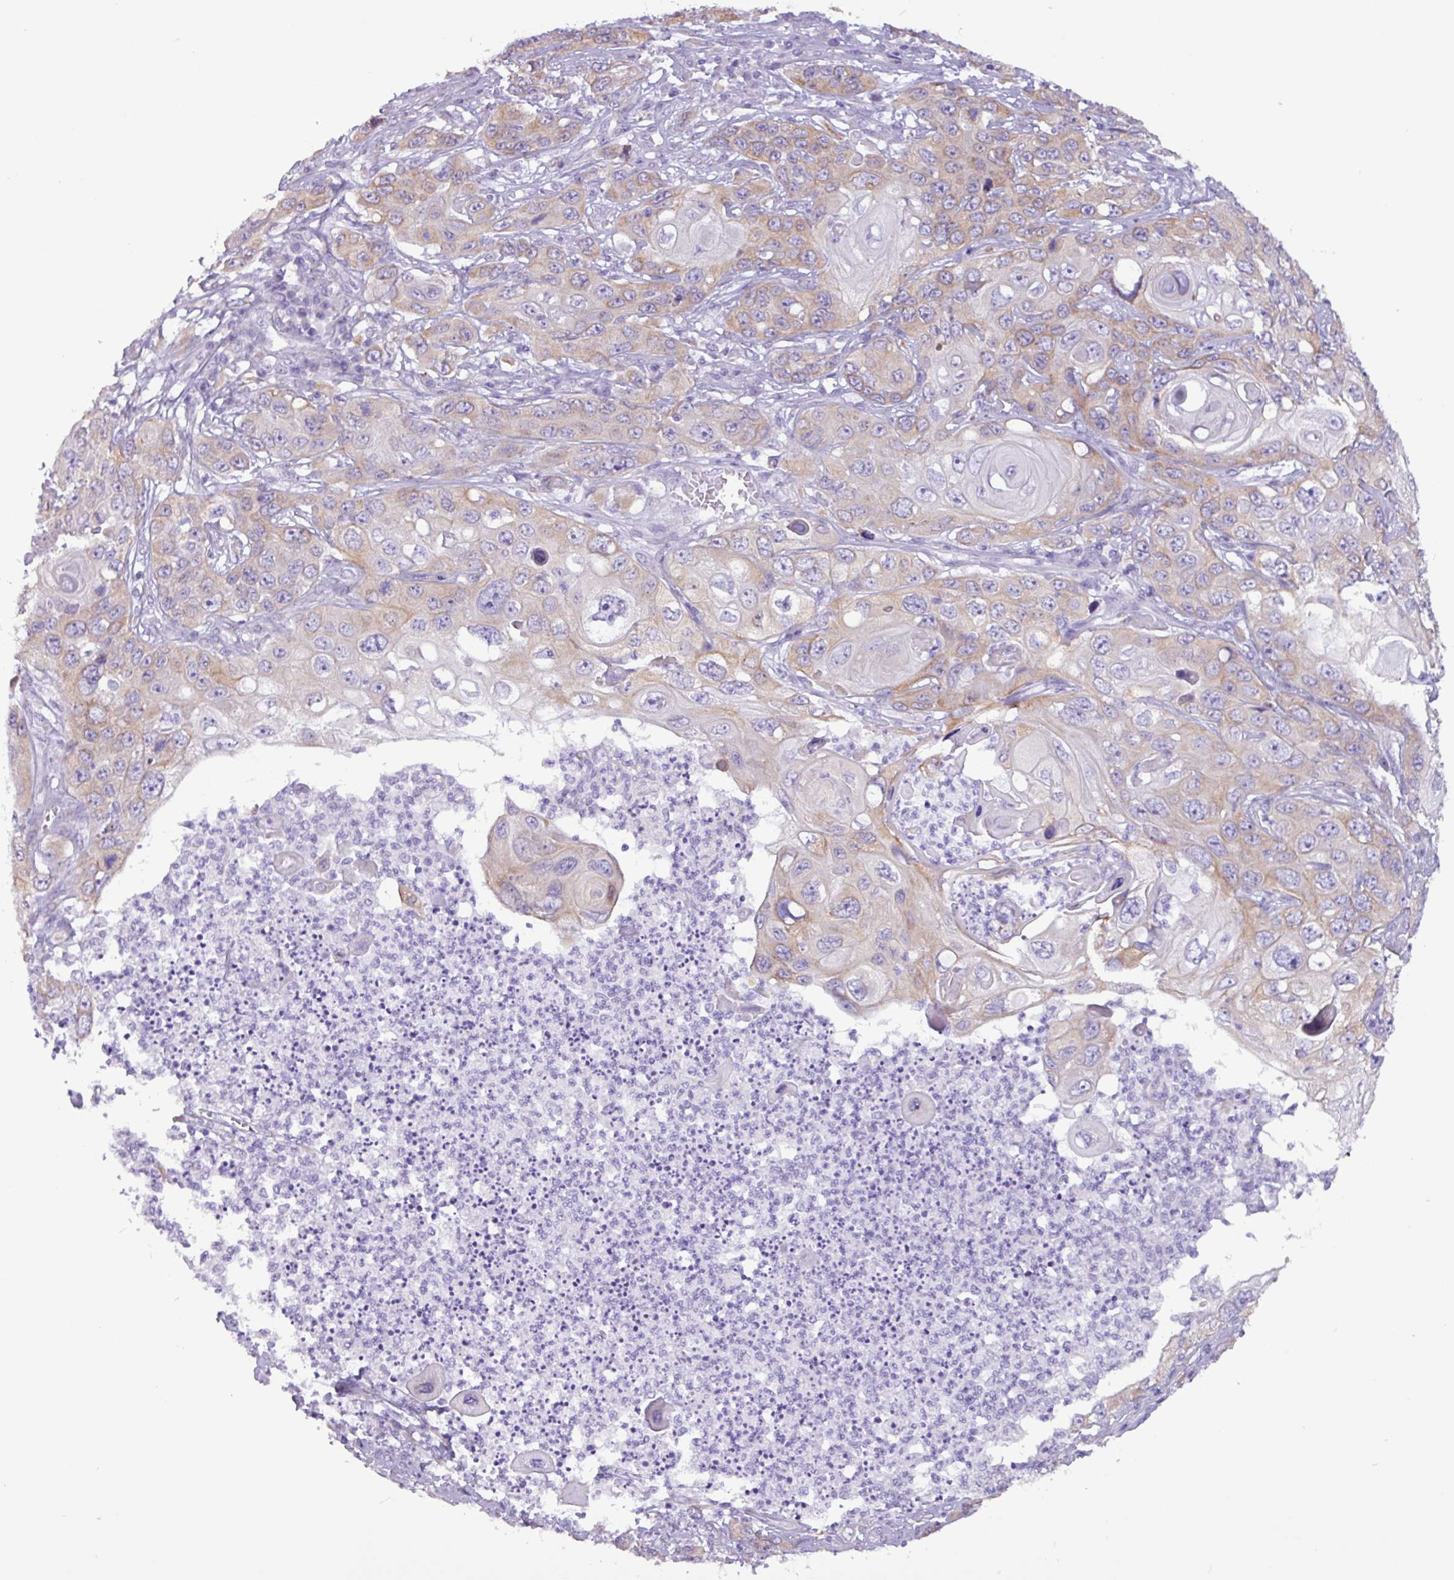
{"staining": {"intensity": "weak", "quantity": "25%-75%", "location": "cytoplasmic/membranous"}, "tissue": "skin cancer", "cell_type": "Tumor cells", "image_type": "cancer", "snomed": [{"axis": "morphology", "description": "Squamous cell carcinoma, NOS"}, {"axis": "topography", "description": "Skin"}], "caption": "An image showing weak cytoplasmic/membranous positivity in about 25%-75% of tumor cells in skin cancer, as visualized by brown immunohistochemical staining.", "gene": "SLC38A1", "patient": {"sex": "male", "age": 55}}